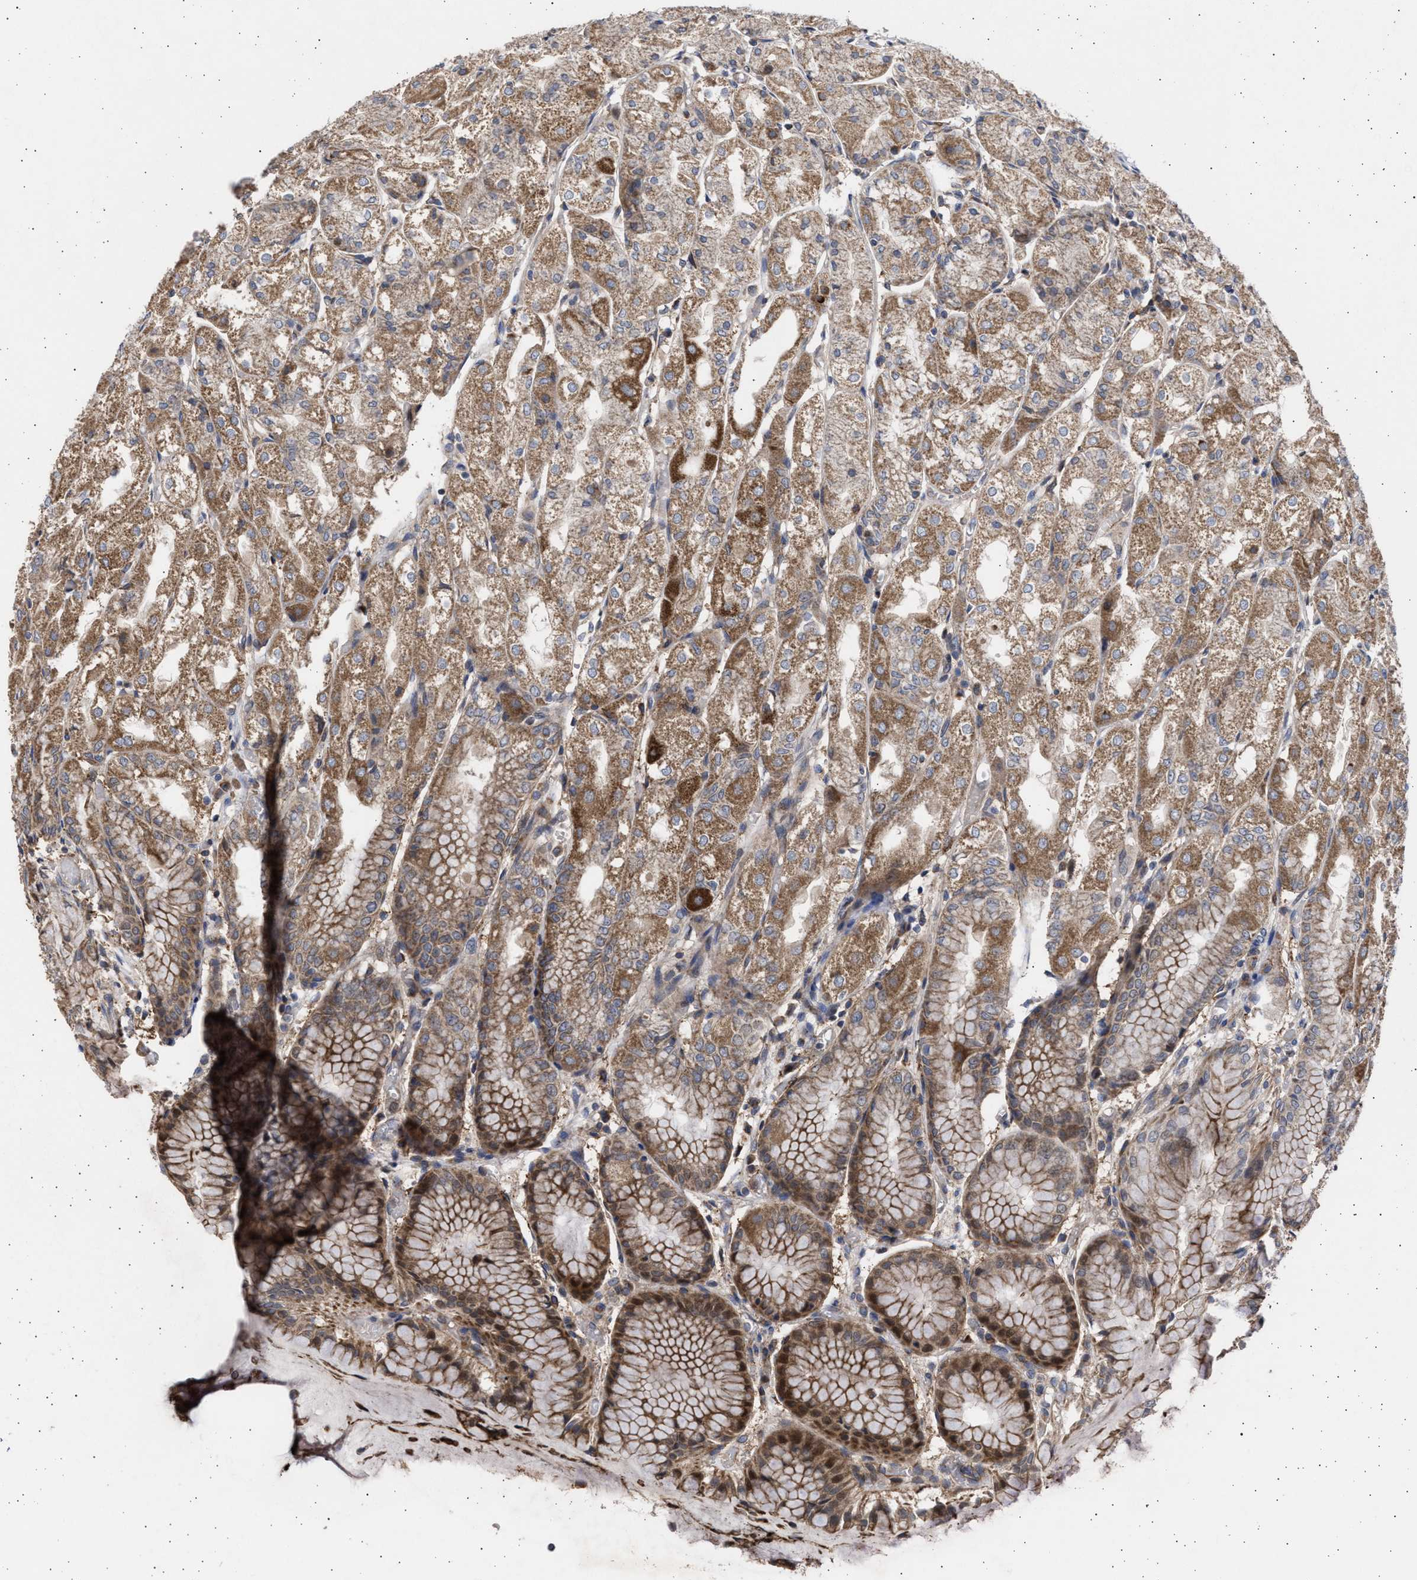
{"staining": {"intensity": "moderate", "quantity": ">75%", "location": "cytoplasmic/membranous"}, "tissue": "stomach", "cell_type": "Glandular cells", "image_type": "normal", "snomed": [{"axis": "morphology", "description": "Normal tissue, NOS"}, {"axis": "topography", "description": "Stomach, upper"}], "caption": "Immunohistochemistry (DAB) staining of normal stomach displays moderate cytoplasmic/membranous protein staining in about >75% of glandular cells.", "gene": "TTC19", "patient": {"sex": "male", "age": 72}}